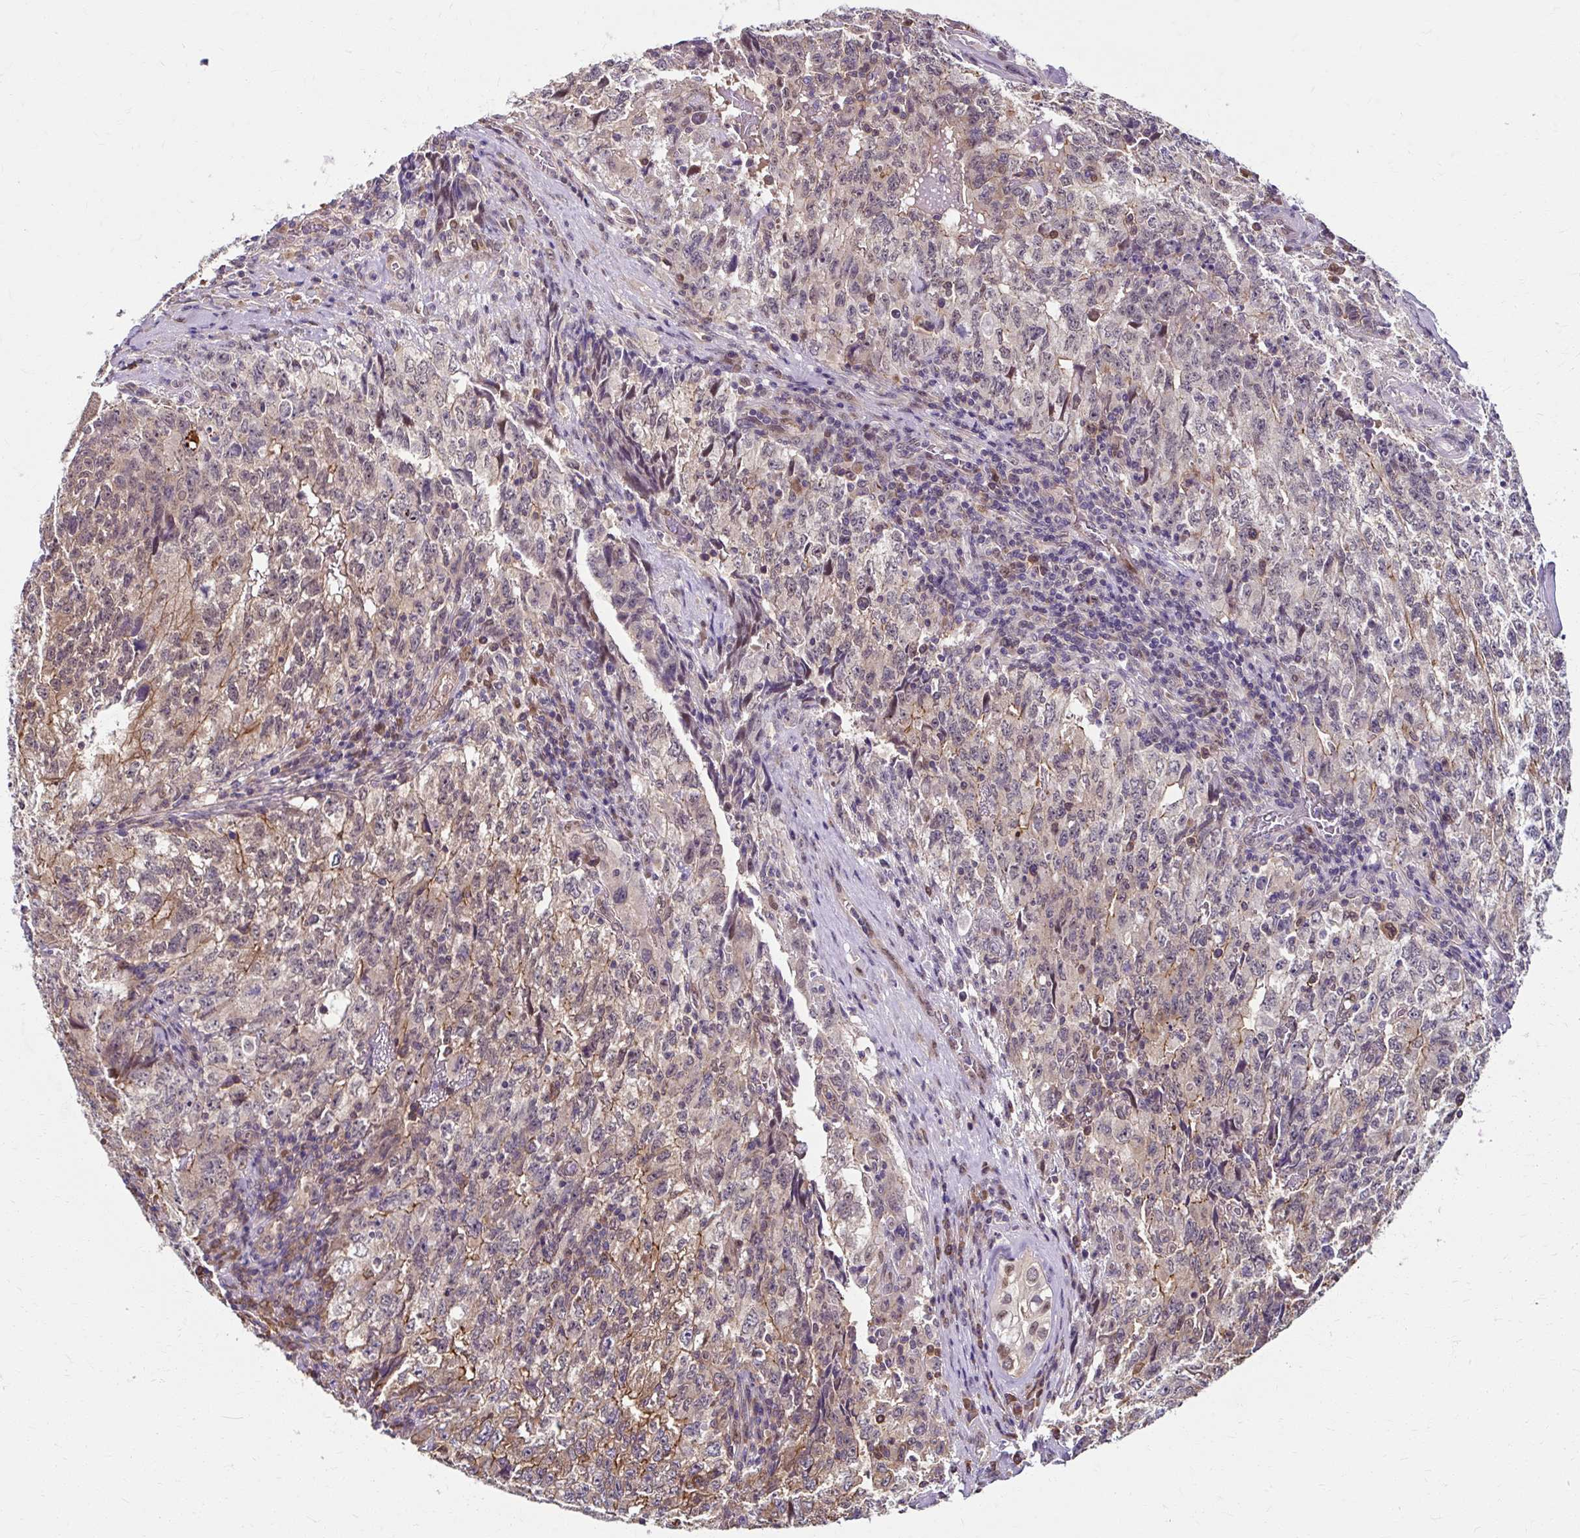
{"staining": {"intensity": "moderate", "quantity": "<25%", "location": "cytoplasmic/membranous"}, "tissue": "testis cancer", "cell_type": "Tumor cells", "image_type": "cancer", "snomed": [{"axis": "morphology", "description": "Carcinoma, Embryonal, NOS"}, {"axis": "topography", "description": "Testis"}], "caption": "Human testis cancer (embryonal carcinoma) stained with a brown dye reveals moderate cytoplasmic/membranous positive expression in about <25% of tumor cells.", "gene": "ZNF555", "patient": {"sex": "male", "age": 34}}